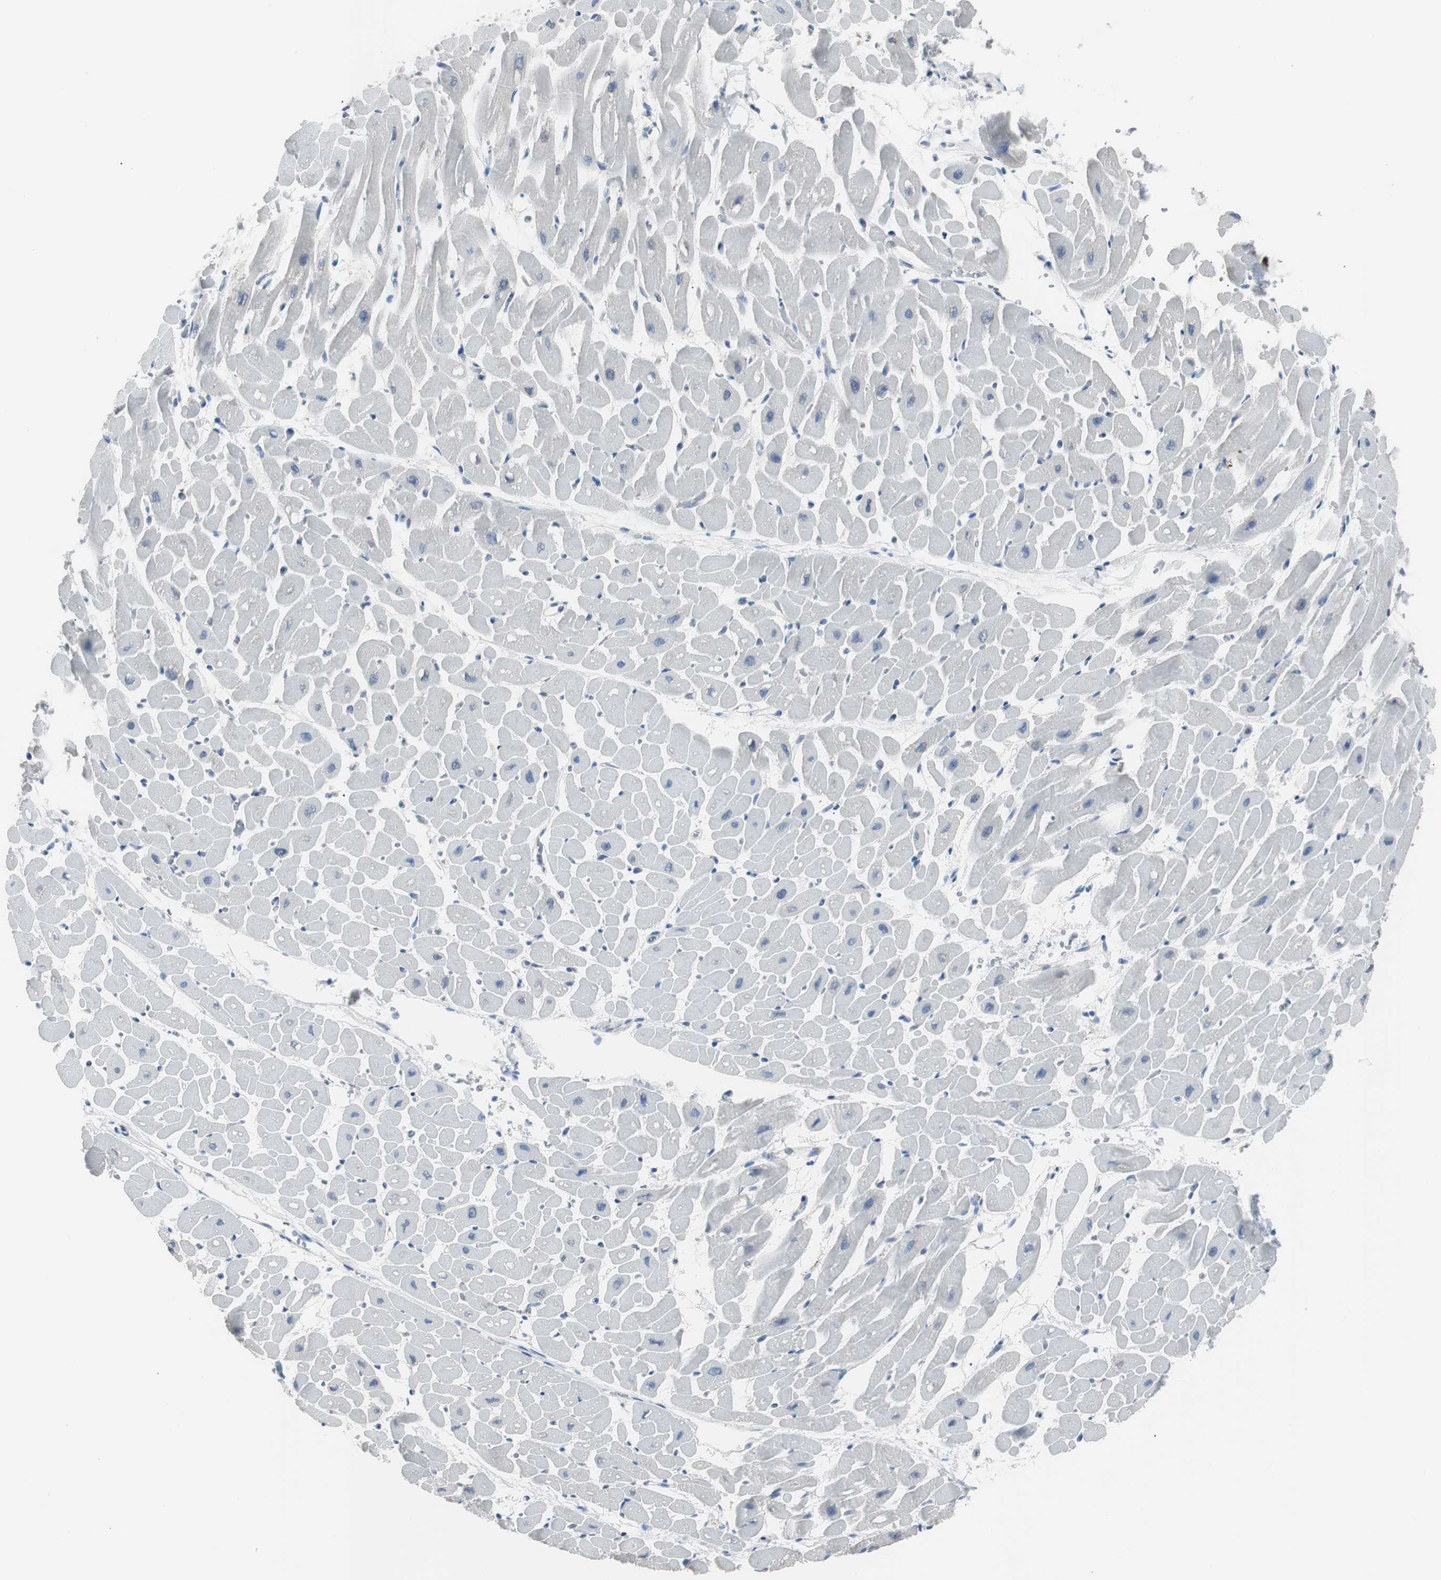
{"staining": {"intensity": "negative", "quantity": "none", "location": "none"}, "tissue": "heart muscle", "cell_type": "Cardiomyocytes", "image_type": "normal", "snomed": [{"axis": "morphology", "description": "Normal tissue, NOS"}, {"axis": "topography", "description": "Heart"}], "caption": "Immunohistochemistry (IHC) photomicrograph of benign heart muscle: human heart muscle stained with DAB demonstrates no significant protein positivity in cardiomyocytes.", "gene": "RASA1", "patient": {"sex": "male", "age": 45}}